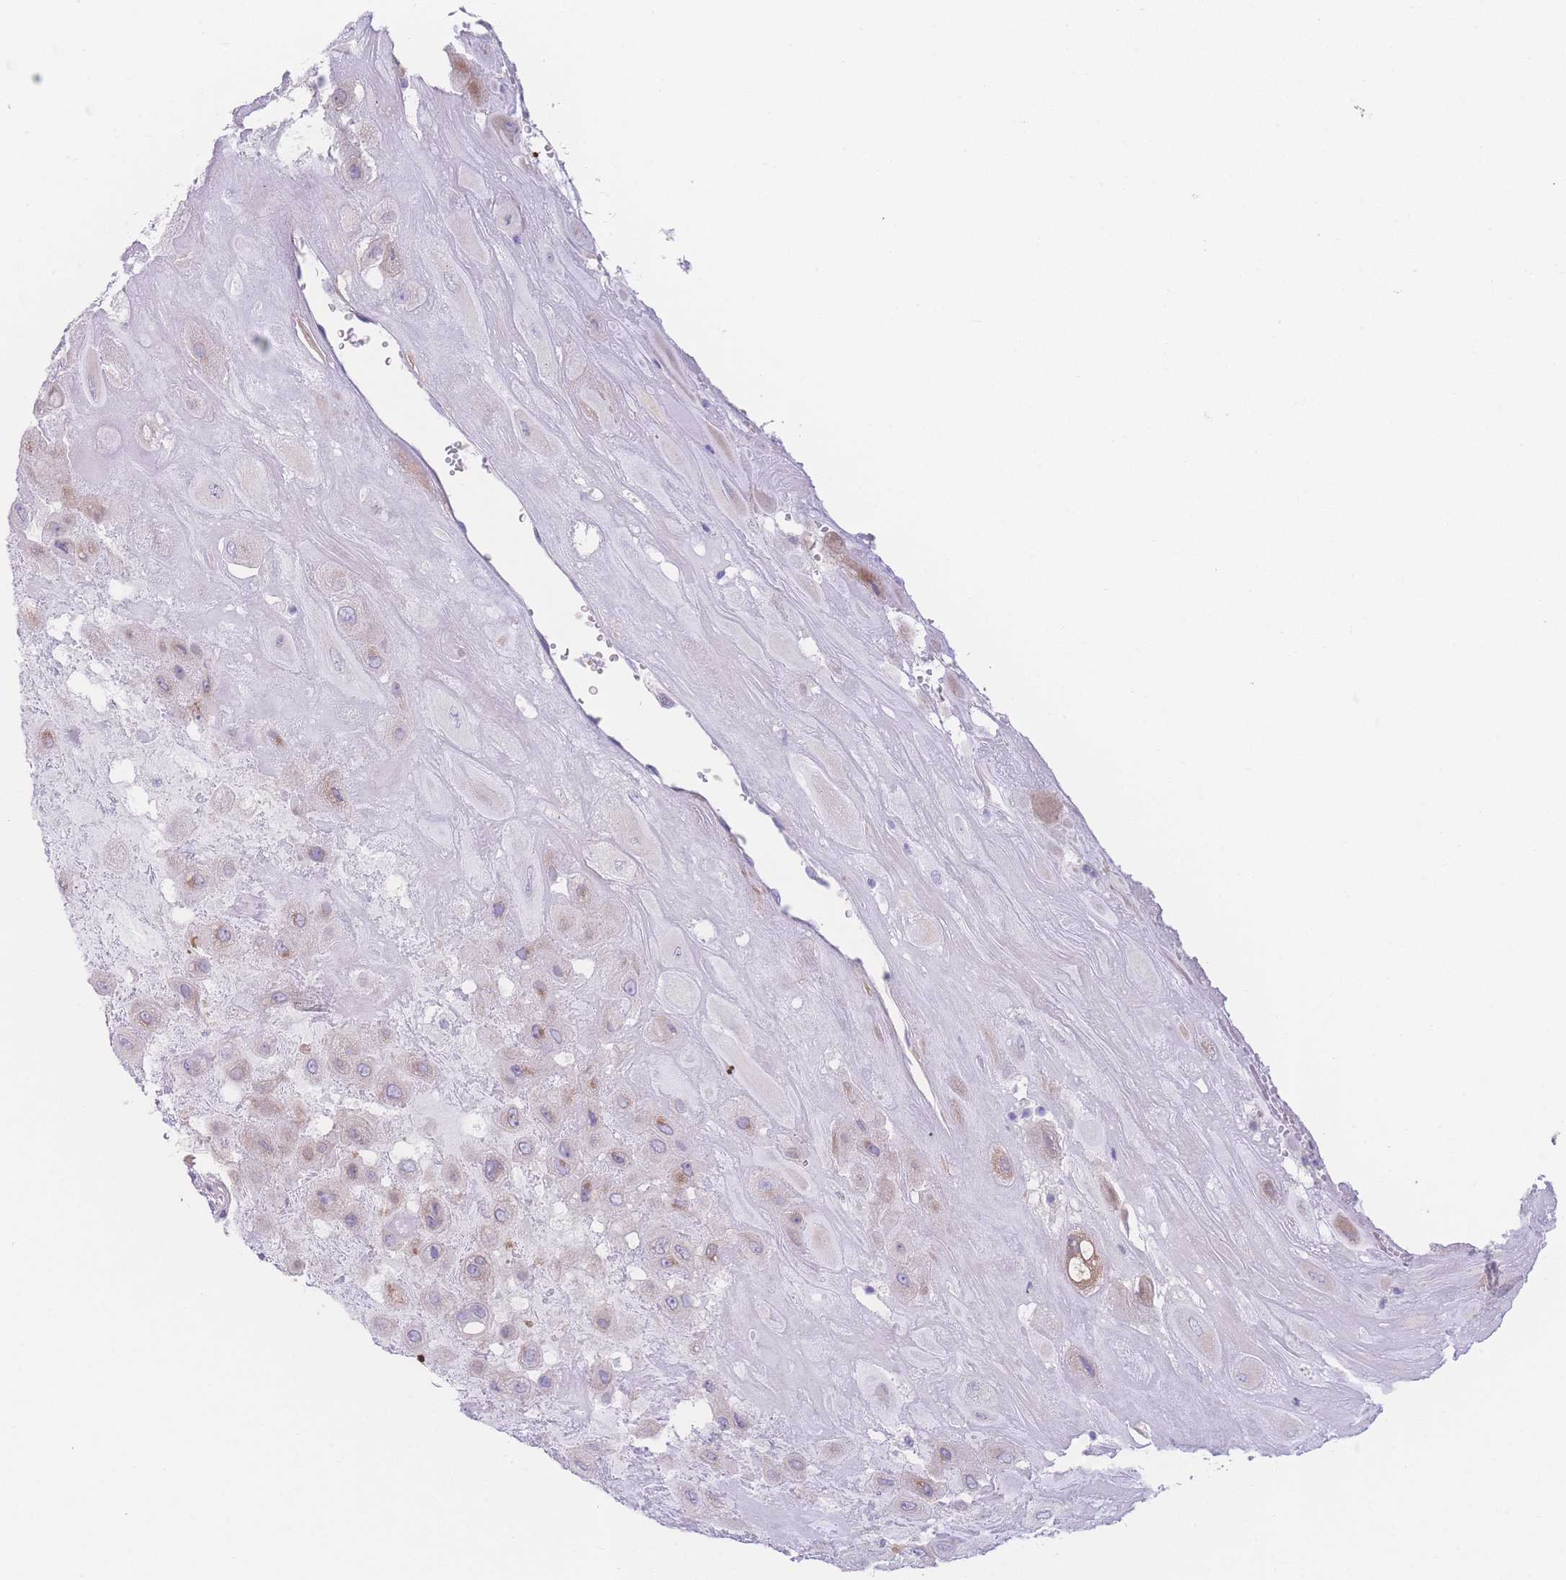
{"staining": {"intensity": "negative", "quantity": "none", "location": "none"}, "tissue": "placenta", "cell_type": "Decidual cells", "image_type": "normal", "snomed": [{"axis": "morphology", "description": "Normal tissue, NOS"}, {"axis": "topography", "description": "Placenta"}], "caption": "The photomicrograph exhibits no staining of decidual cells in benign placenta.", "gene": "NBEAL1", "patient": {"sex": "female", "age": 32}}